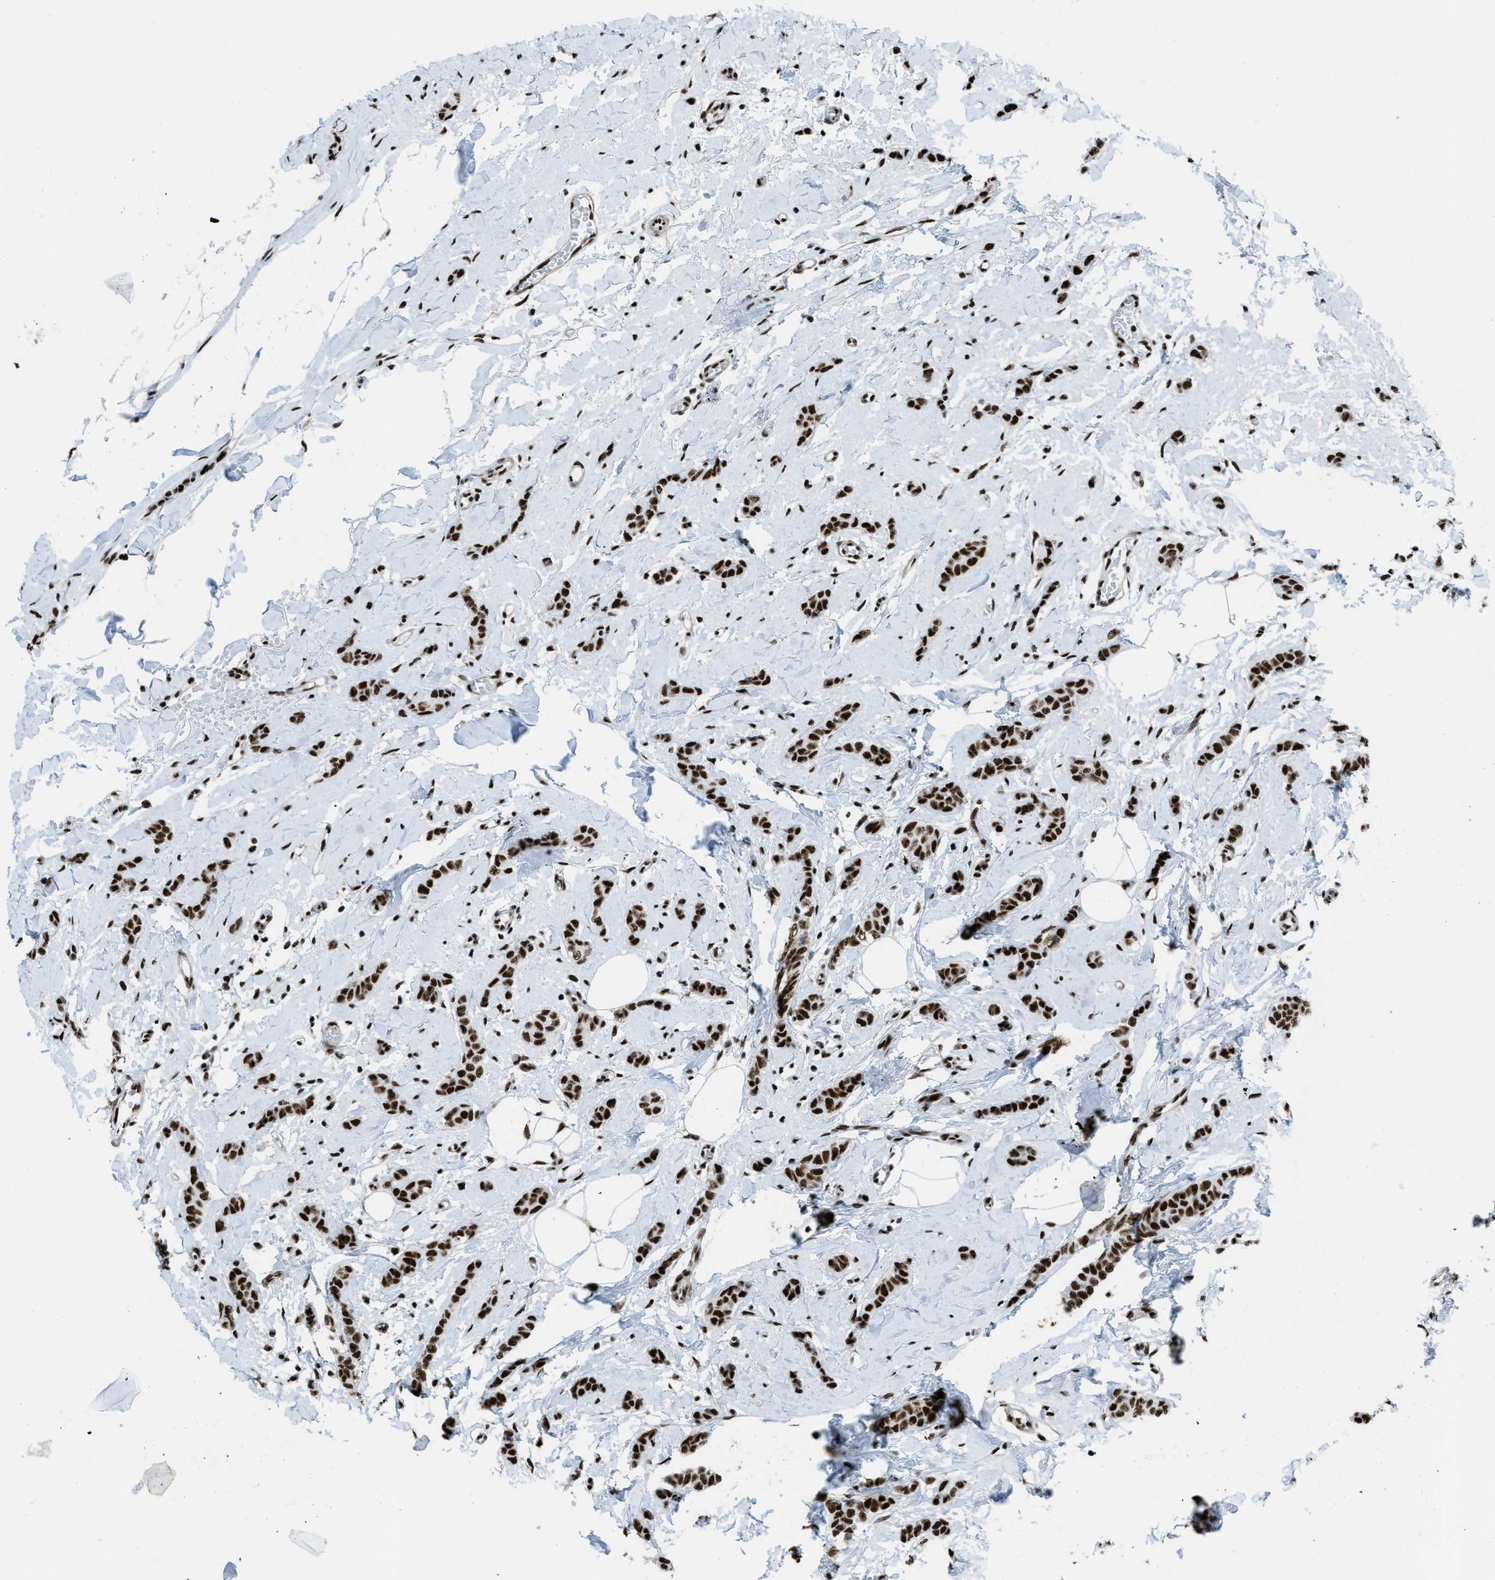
{"staining": {"intensity": "strong", "quantity": ">75%", "location": "nuclear"}, "tissue": "breast cancer", "cell_type": "Tumor cells", "image_type": "cancer", "snomed": [{"axis": "morphology", "description": "Lobular carcinoma"}, {"axis": "topography", "description": "Skin"}, {"axis": "topography", "description": "Breast"}], "caption": "Lobular carcinoma (breast) stained for a protein exhibits strong nuclear positivity in tumor cells.", "gene": "ZNF207", "patient": {"sex": "female", "age": 46}}